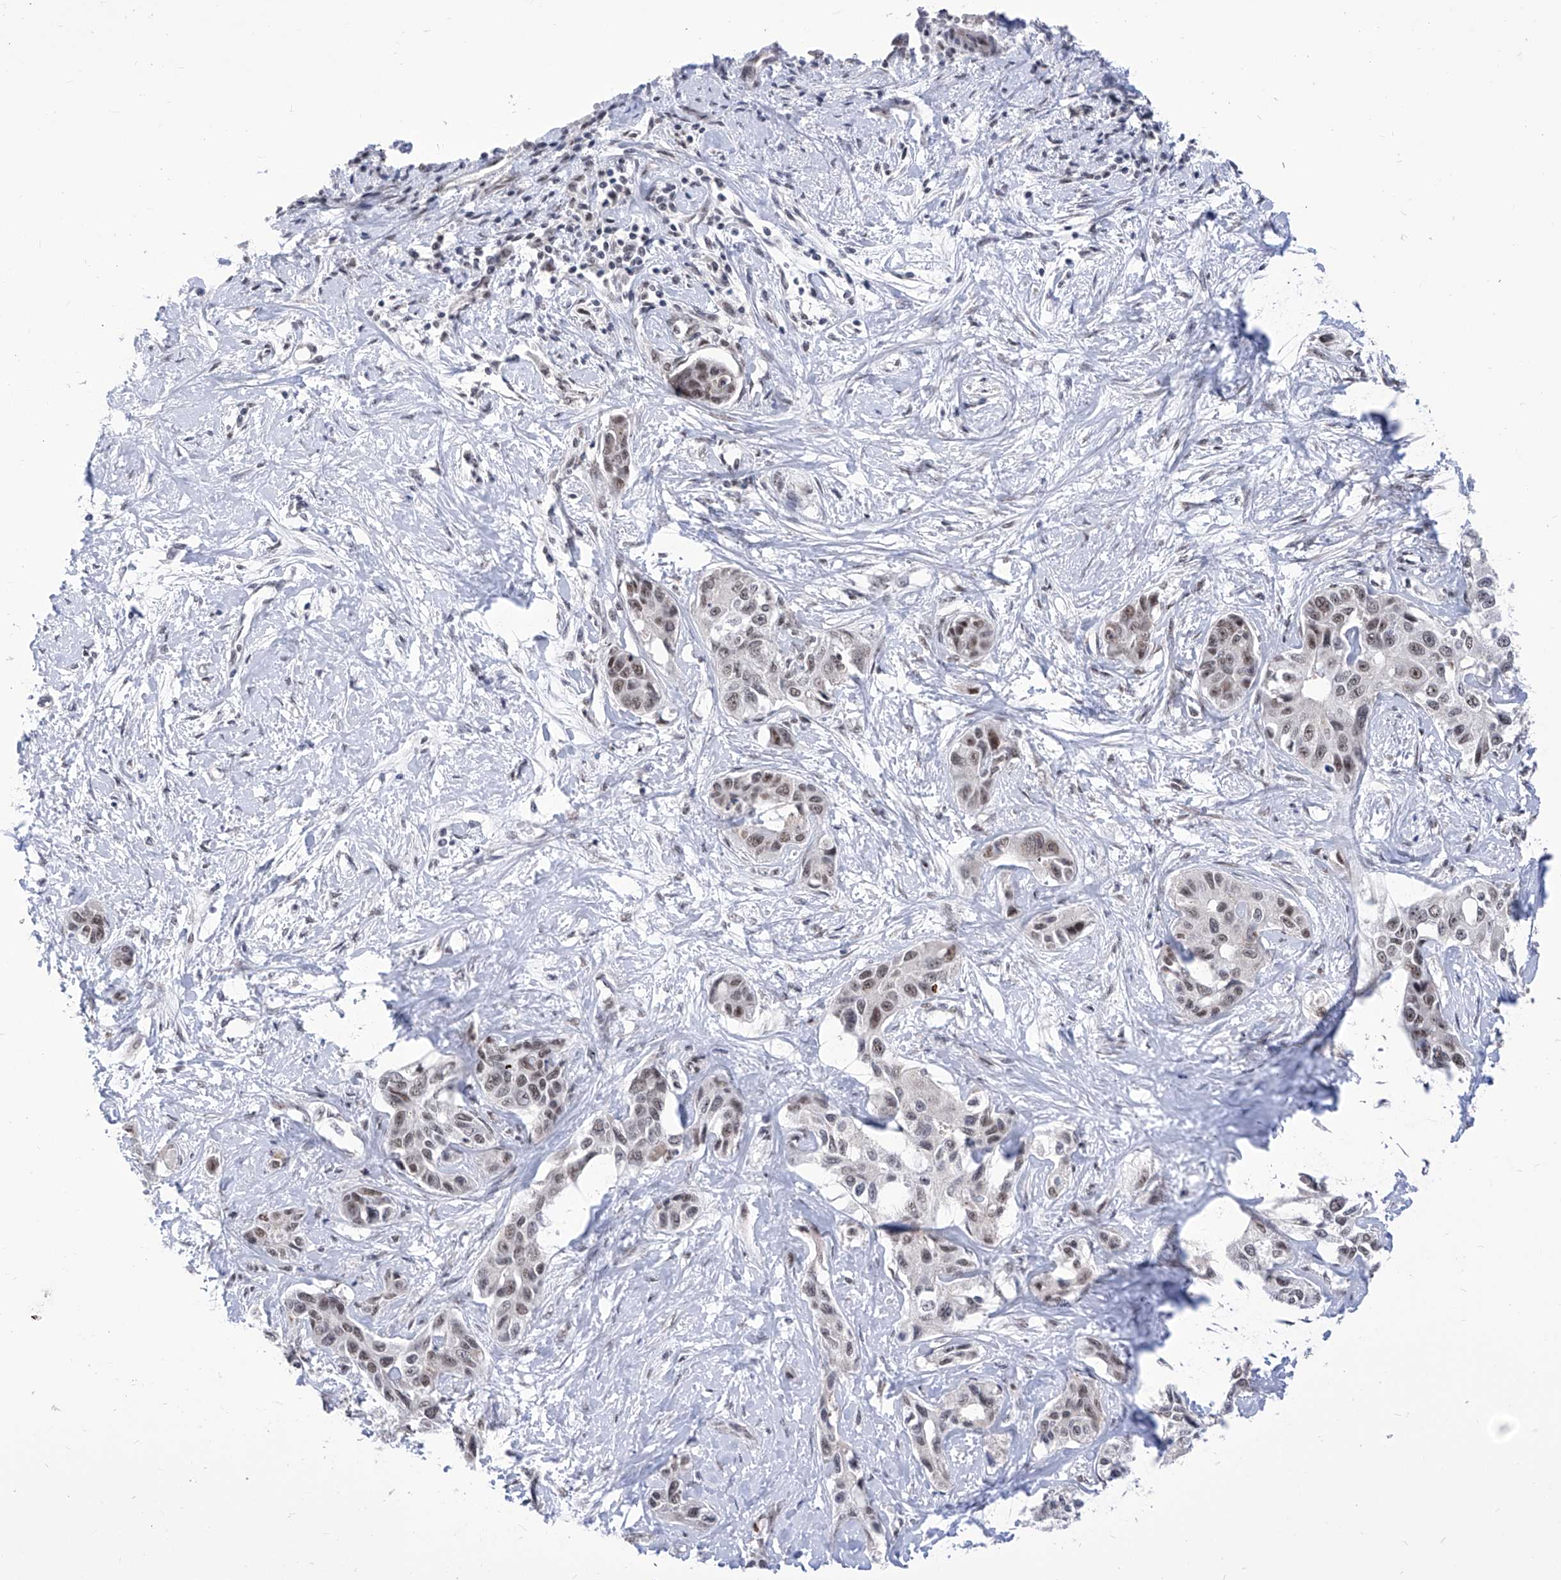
{"staining": {"intensity": "weak", "quantity": ">75%", "location": "nuclear"}, "tissue": "liver cancer", "cell_type": "Tumor cells", "image_type": "cancer", "snomed": [{"axis": "morphology", "description": "Cholangiocarcinoma"}, {"axis": "topography", "description": "Liver"}], "caption": "Human liver cancer (cholangiocarcinoma) stained with a brown dye shows weak nuclear positive positivity in about >75% of tumor cells.", "gene": "SART1", "patient": {"sex": "male", "age": 59}}